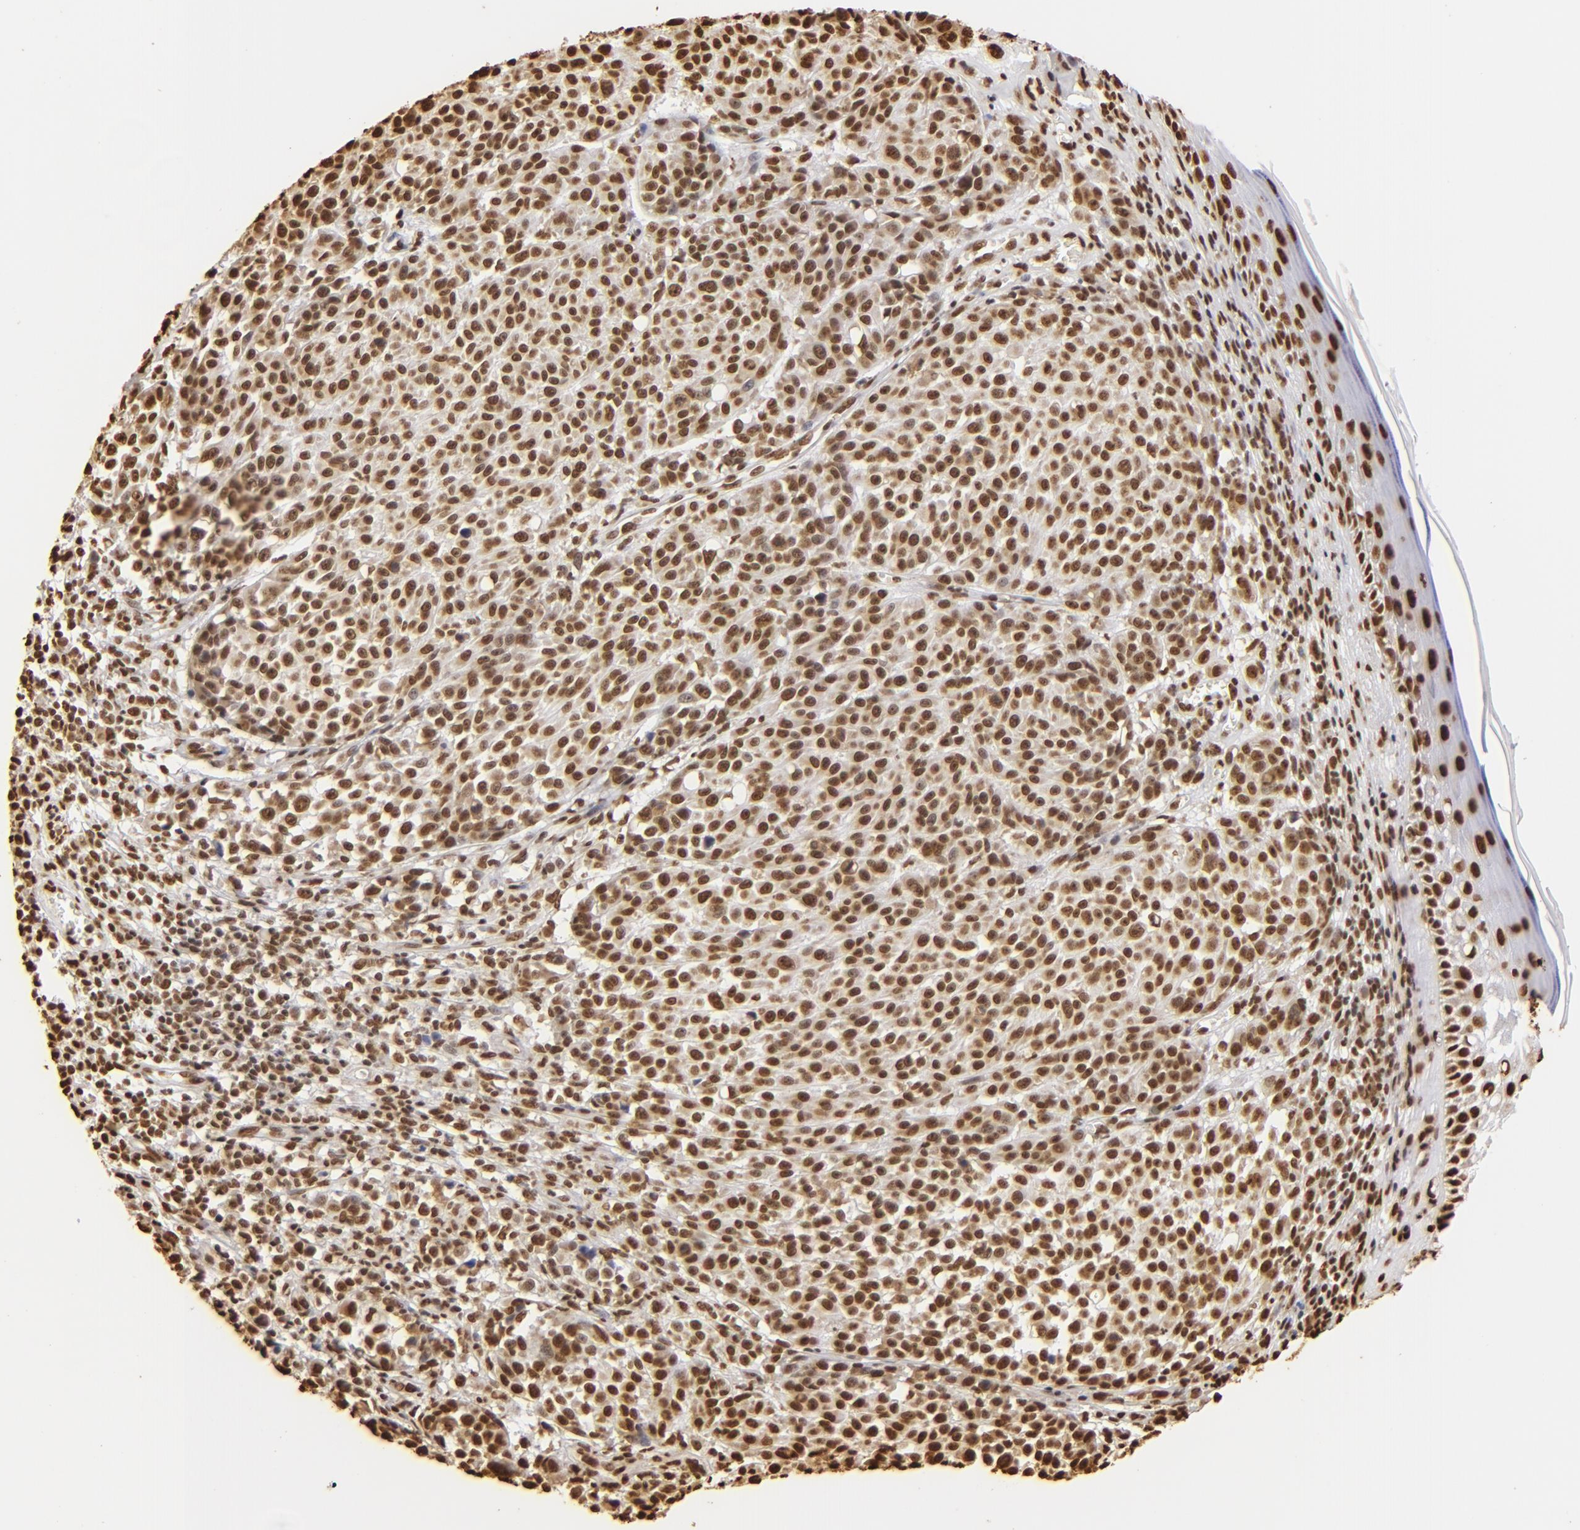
{"staining": {"intensity": "strong", "quantity": ">75%", "location": "nuclear"}, "tissue": "melanoma", "cell_type": "Tumor cells", "image_type": "cancer", "snomed": [{"axis": "morphology", "description": "Malignant melanoma, NOS"}, {"axis": "topography", "description": "Skin"}], "caption": "A brown stain labels strong nuclear expression of a protein in human malignant melanoma tumor cells.", "gene": "ILF3", "patient": {"sex": "female", "age": 49}}